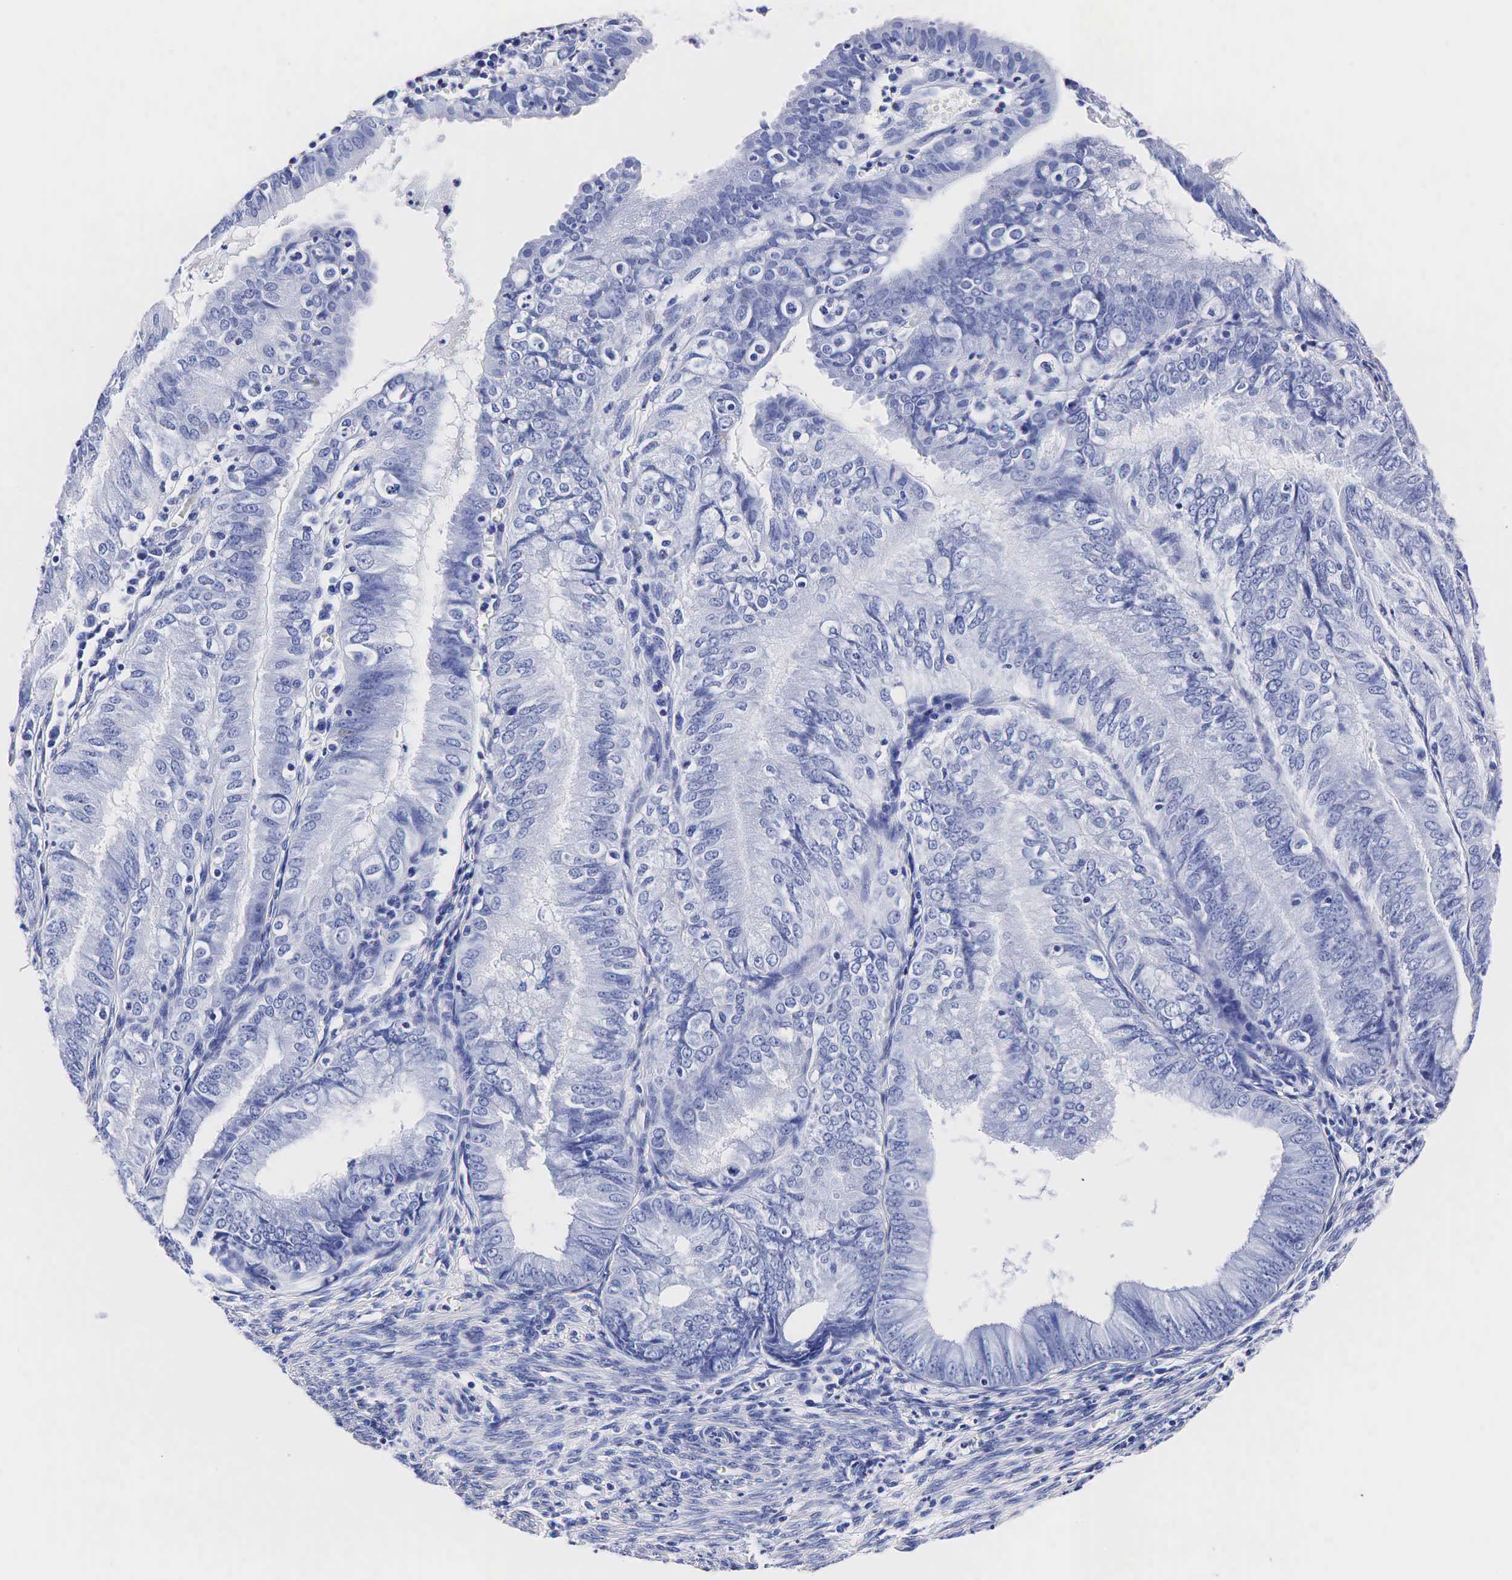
{"staining": {"intensity": "negative", "quantity": "none", "location": "none"}, "tissue": "endometrial cancer", "cell_type": "Tumor cells", "image_type": "cancer", "snomed": [{"axis": "morphology", "description": "Adenocarcinoma, NOS"}, {"axis": "topography", "description": "Endometrium"}], "caption": "Immunohistochemical staining of human endometrial cancer (adenocarcinoma) shows no significant staining in tumor cells.", "gene": "TG", "patient": {"sex": "female", "age": 66}}